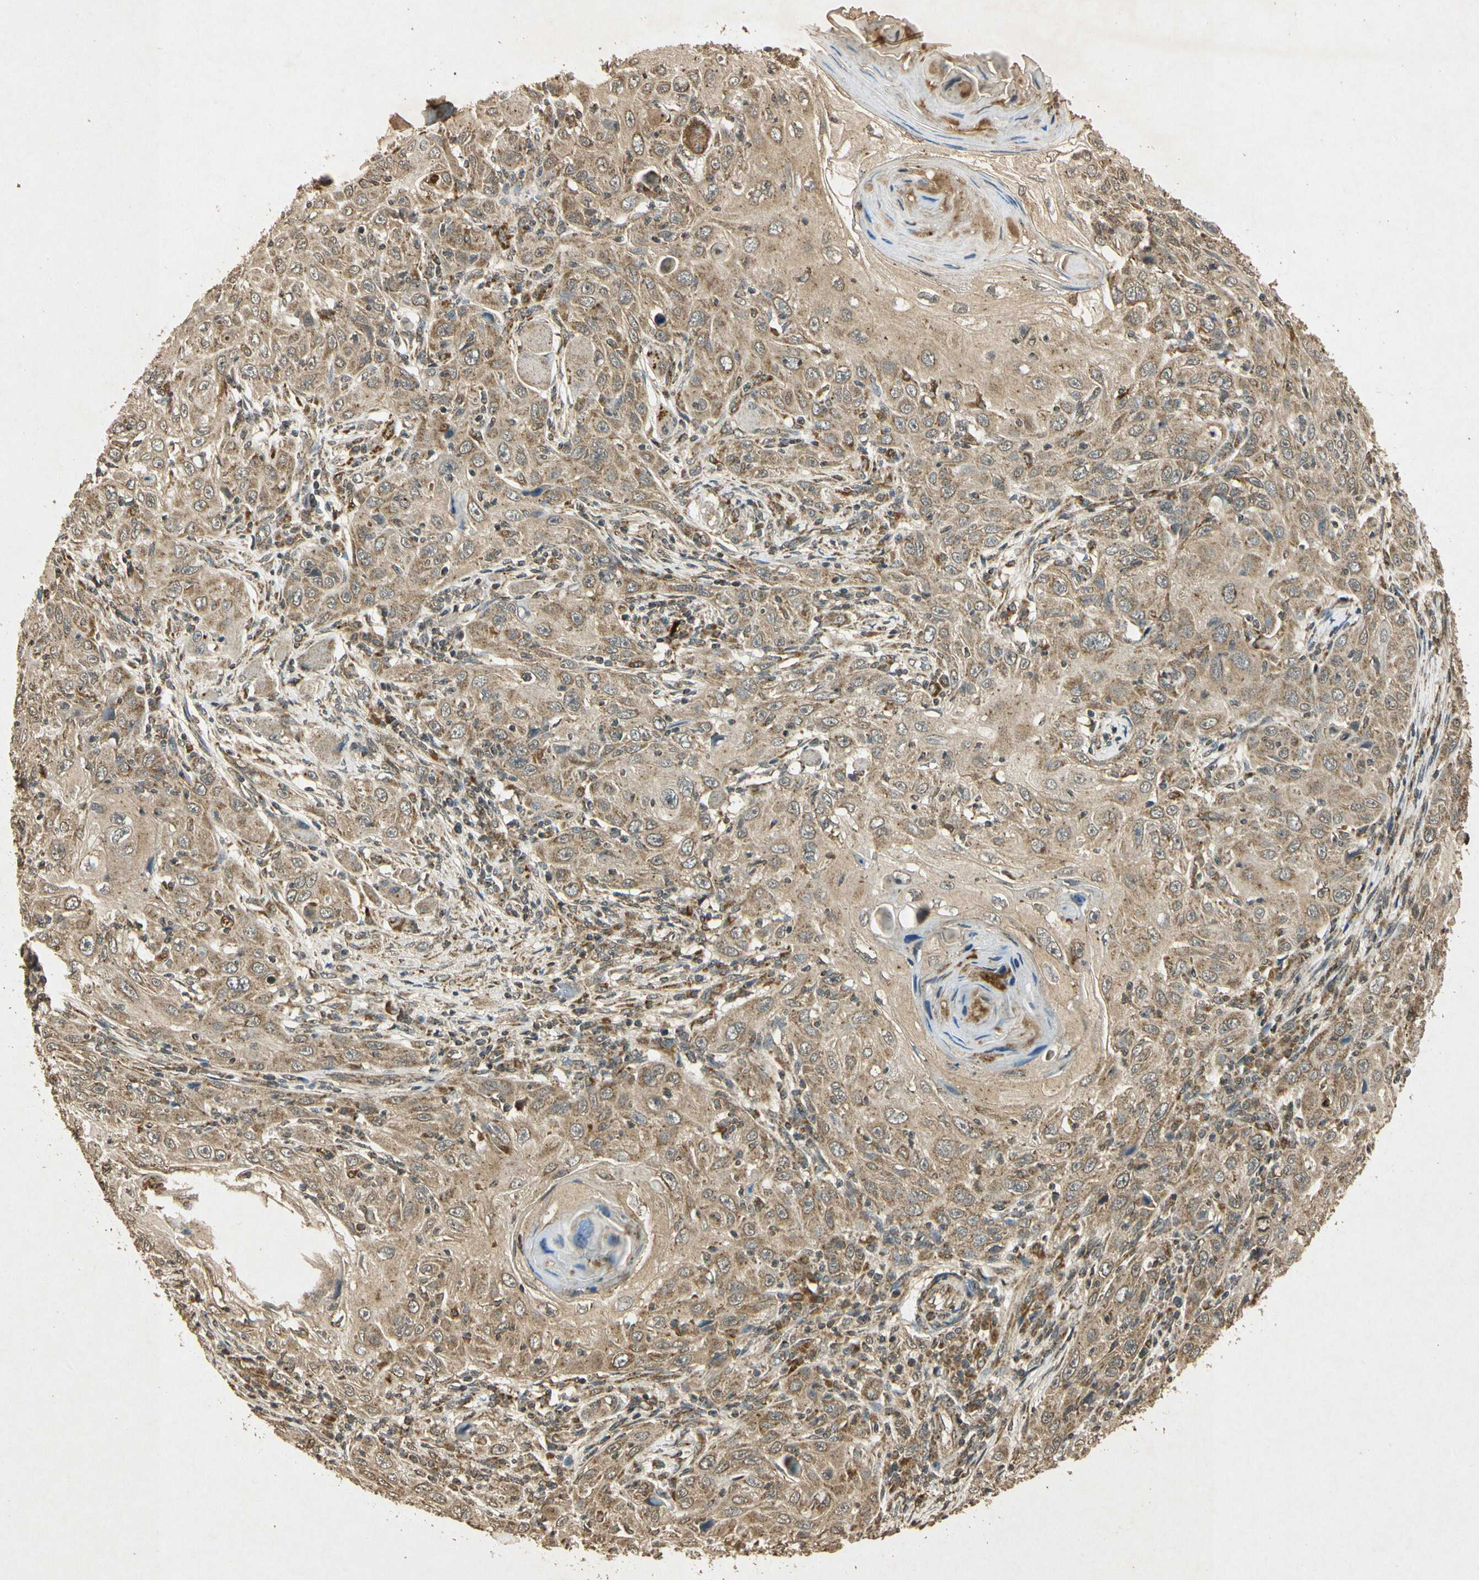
{"staining": {"intensity": "moderate", "quantity": "25%-75%", "location": "cytoplasmic/membranous"}, "tissue": "skin cancer", "cell_type": "Tumor cells", "image_type": "cancer", "snomed": [{"axis": "morphology", "description": "Squamous cell carcinoma, NOS"}, {"axis": "topography", "description": "Skin"}], "caption": "Skin cancer stained with immunohistochemistry exhibits moderate cytoplasmic/membranous positivity in approximately 25%-75% of tumor cells.", "gene": "PRDX3", "patient": {"sex": "female", "age": 88}}